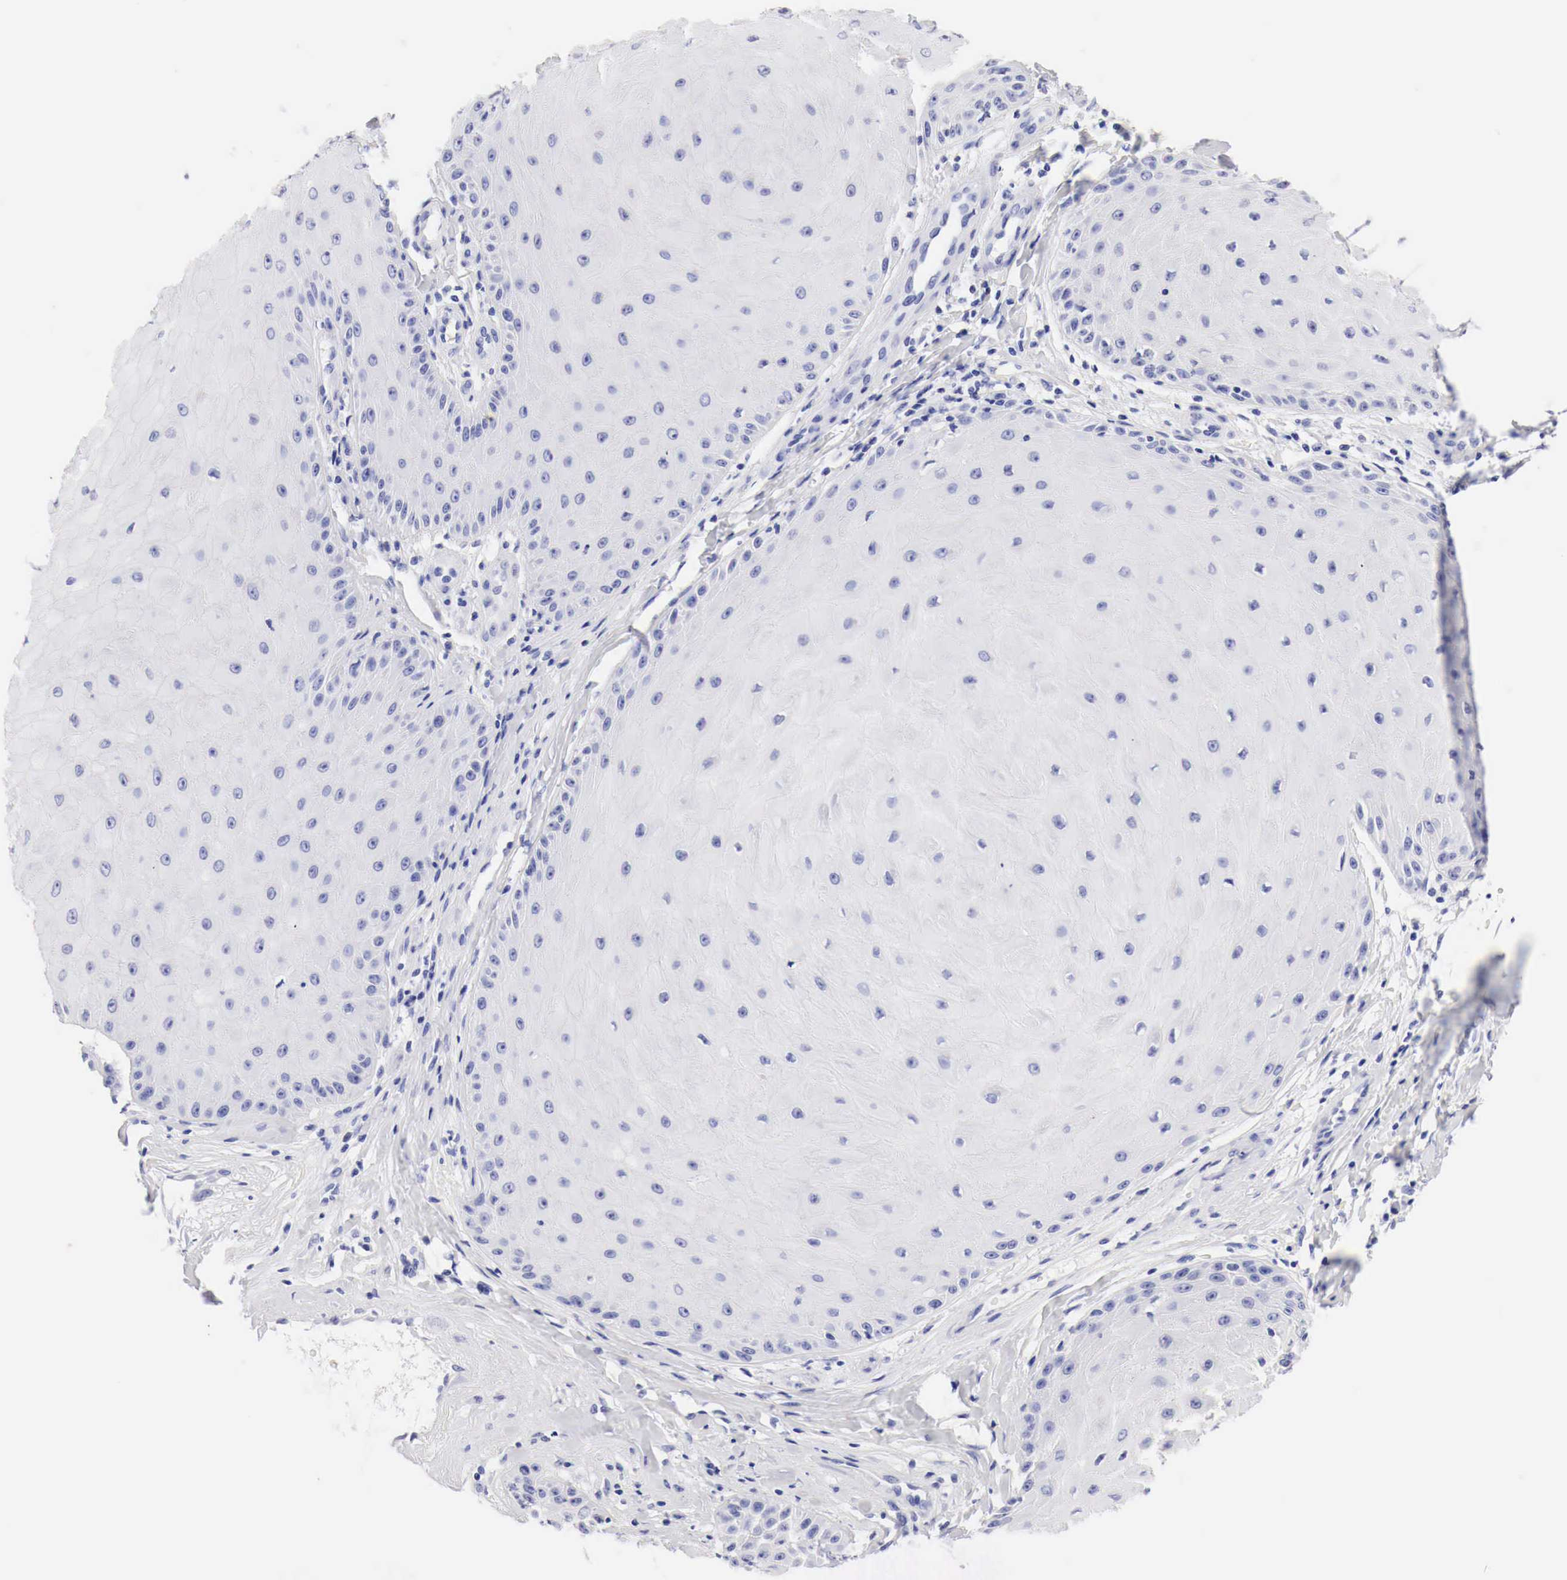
{"staining": {"intensity": "negative", "quantity": "none", "location": "none"}, "tissue": "skin cancer", "cell_type": "Tumor cells", "image_type": "cancer", "snomed": [{"axis": "morphology", "description": "Squamous cell carcinoma, NOS"}, {"axis": "topography", "description": "Skin"}], "caption": "This is a image of IHC staining of skin cancer (squamous cell carcinoma), which shows no positivity in tumor cells. (Stains: DAB (3,3'-diaminobenzidine) IHC with hematoxylin counter stain, Microscopy: brightfield microscopy at high magnification).", "gene": "TYR", "patient": {"sex": "male", "age": 57}}